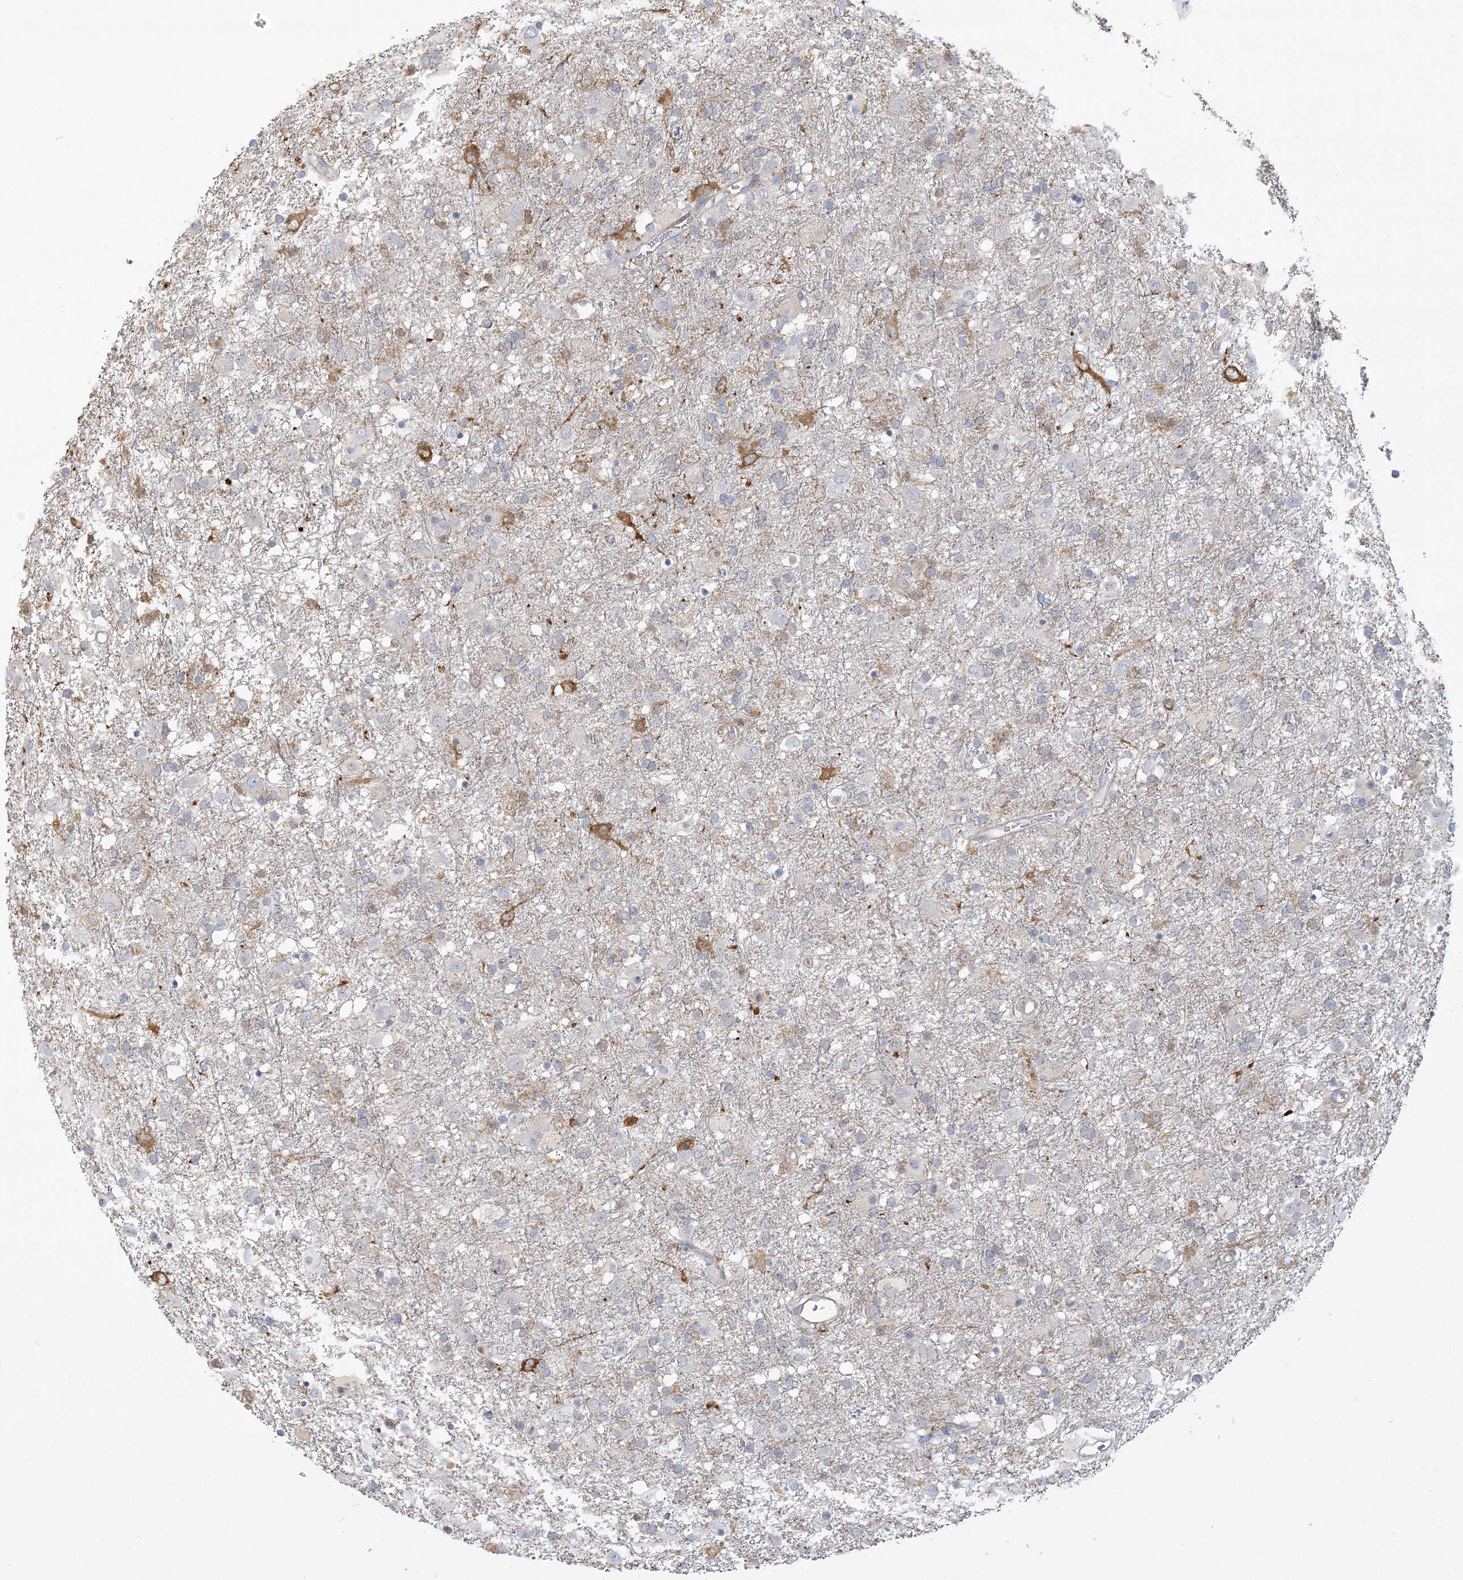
{"staining": {"intensity": "negative", "quantity": "none", "location": "none"}, "tissue": "glioma", "cell_type": "Tumor cells", "image_type": "cancer", "snomed": [{"axis": "morphology", "description": "Glioma, malignant, Low grade"}, {"axis": "topography", "description": "Brain"}], "caption": "Micrograph shows no significant protein positivity in tumor cells of glioma.", "gene": "ANKS1A", "patient": {"sex": "male", "age": 65}}